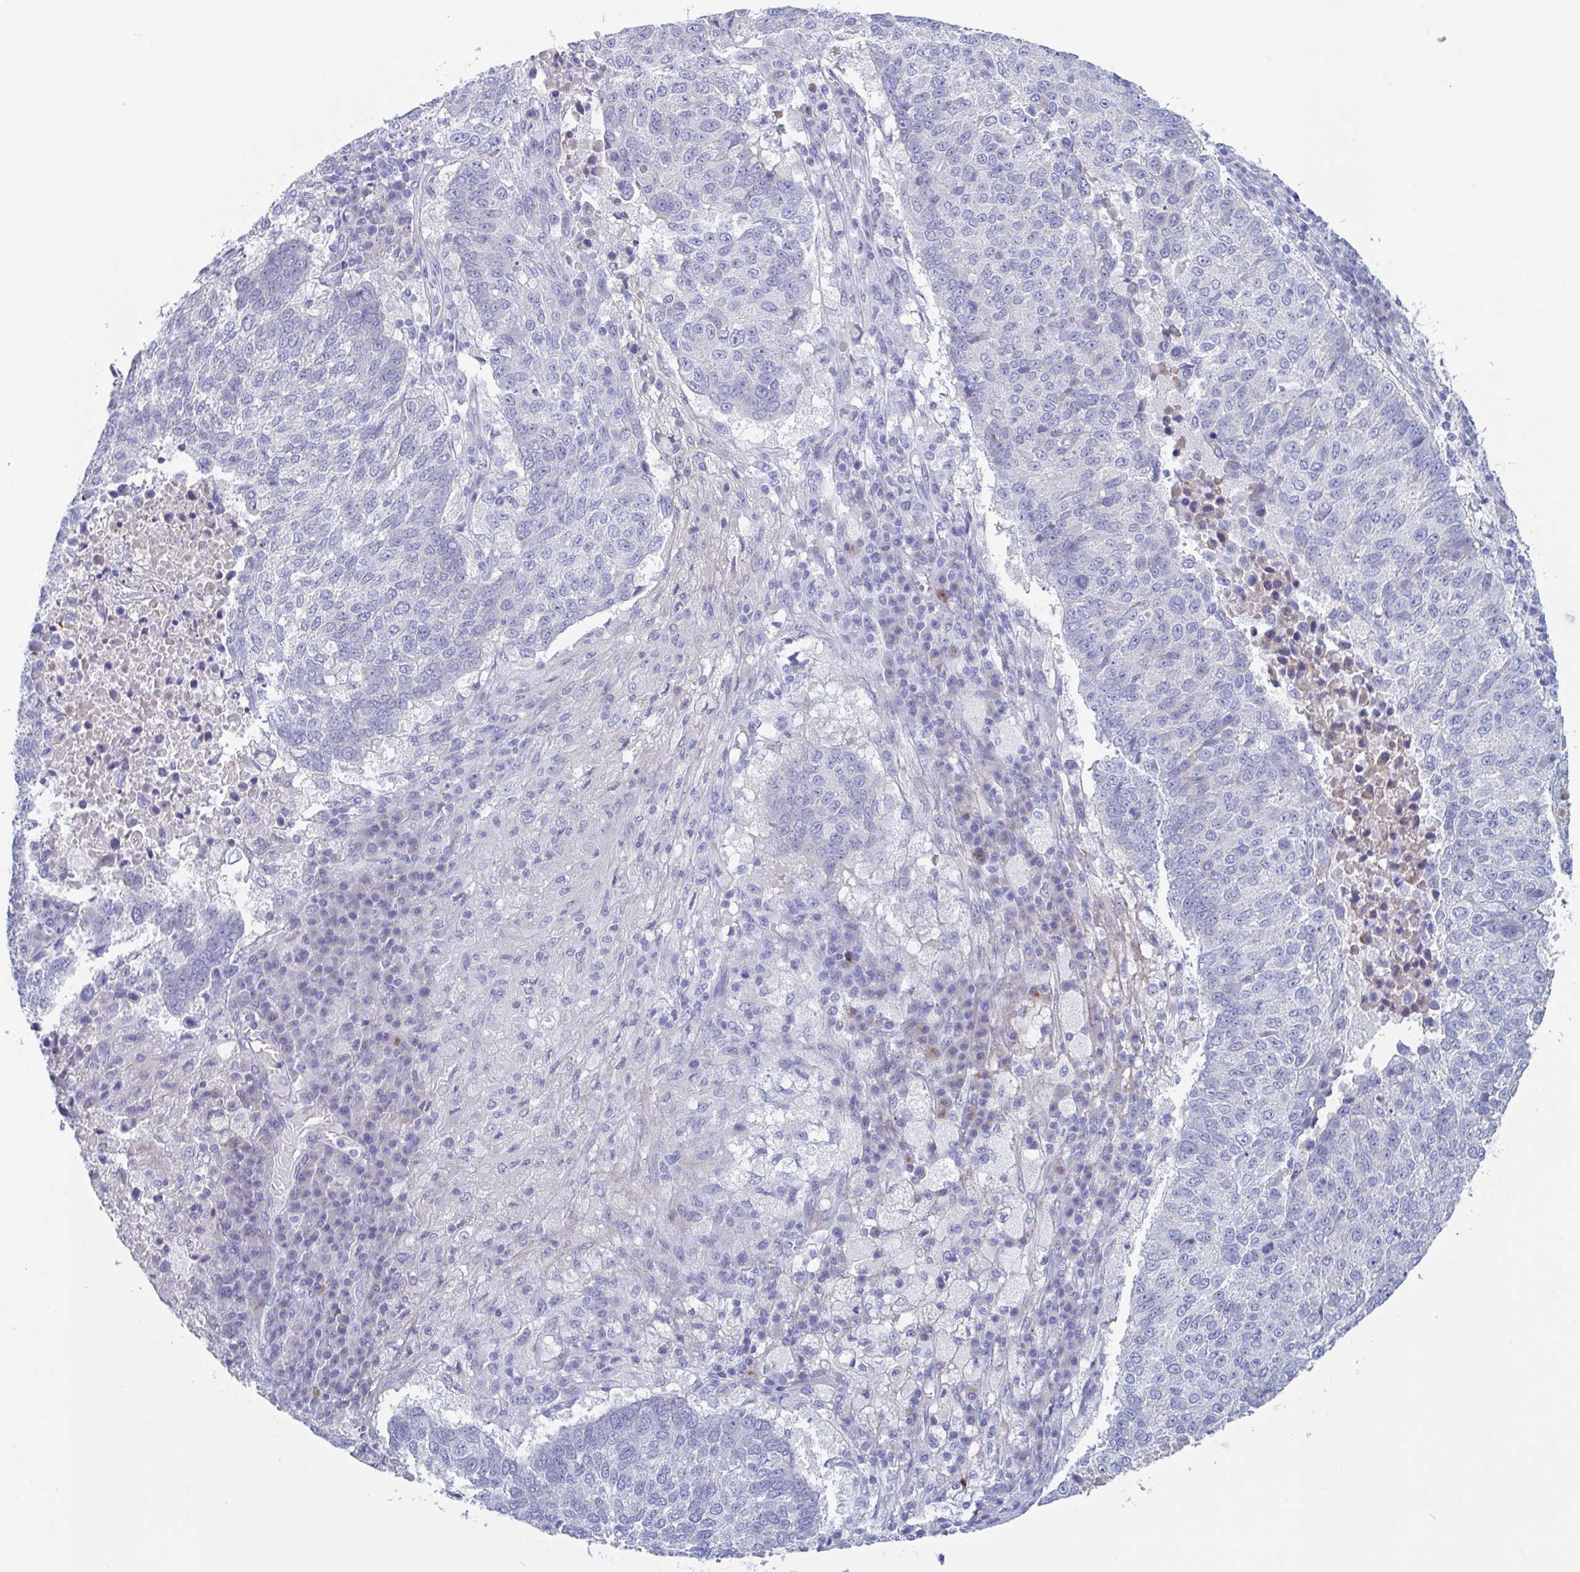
{"staining": {"intensity": "negative", "quantity": "none", "location": "none"}, "tissue": "lung cancer", "cell_type": "Tumor cells", "image_type": "cancer", "snomed": [{"axis": "morphology", "description": "Squamous cell carcinoma, NOS"}, {"axis": "topography", "description": "Lung"}], "caption": "Tumor cells are negative for brown protein staining in lung cancer (squamous cell carcinoma). (Immunohistochemistry (ihc), brightfield microscopy, high magnification).", "gene": "NT5C3B", "patient": {"sex": "male", "age": 73}}